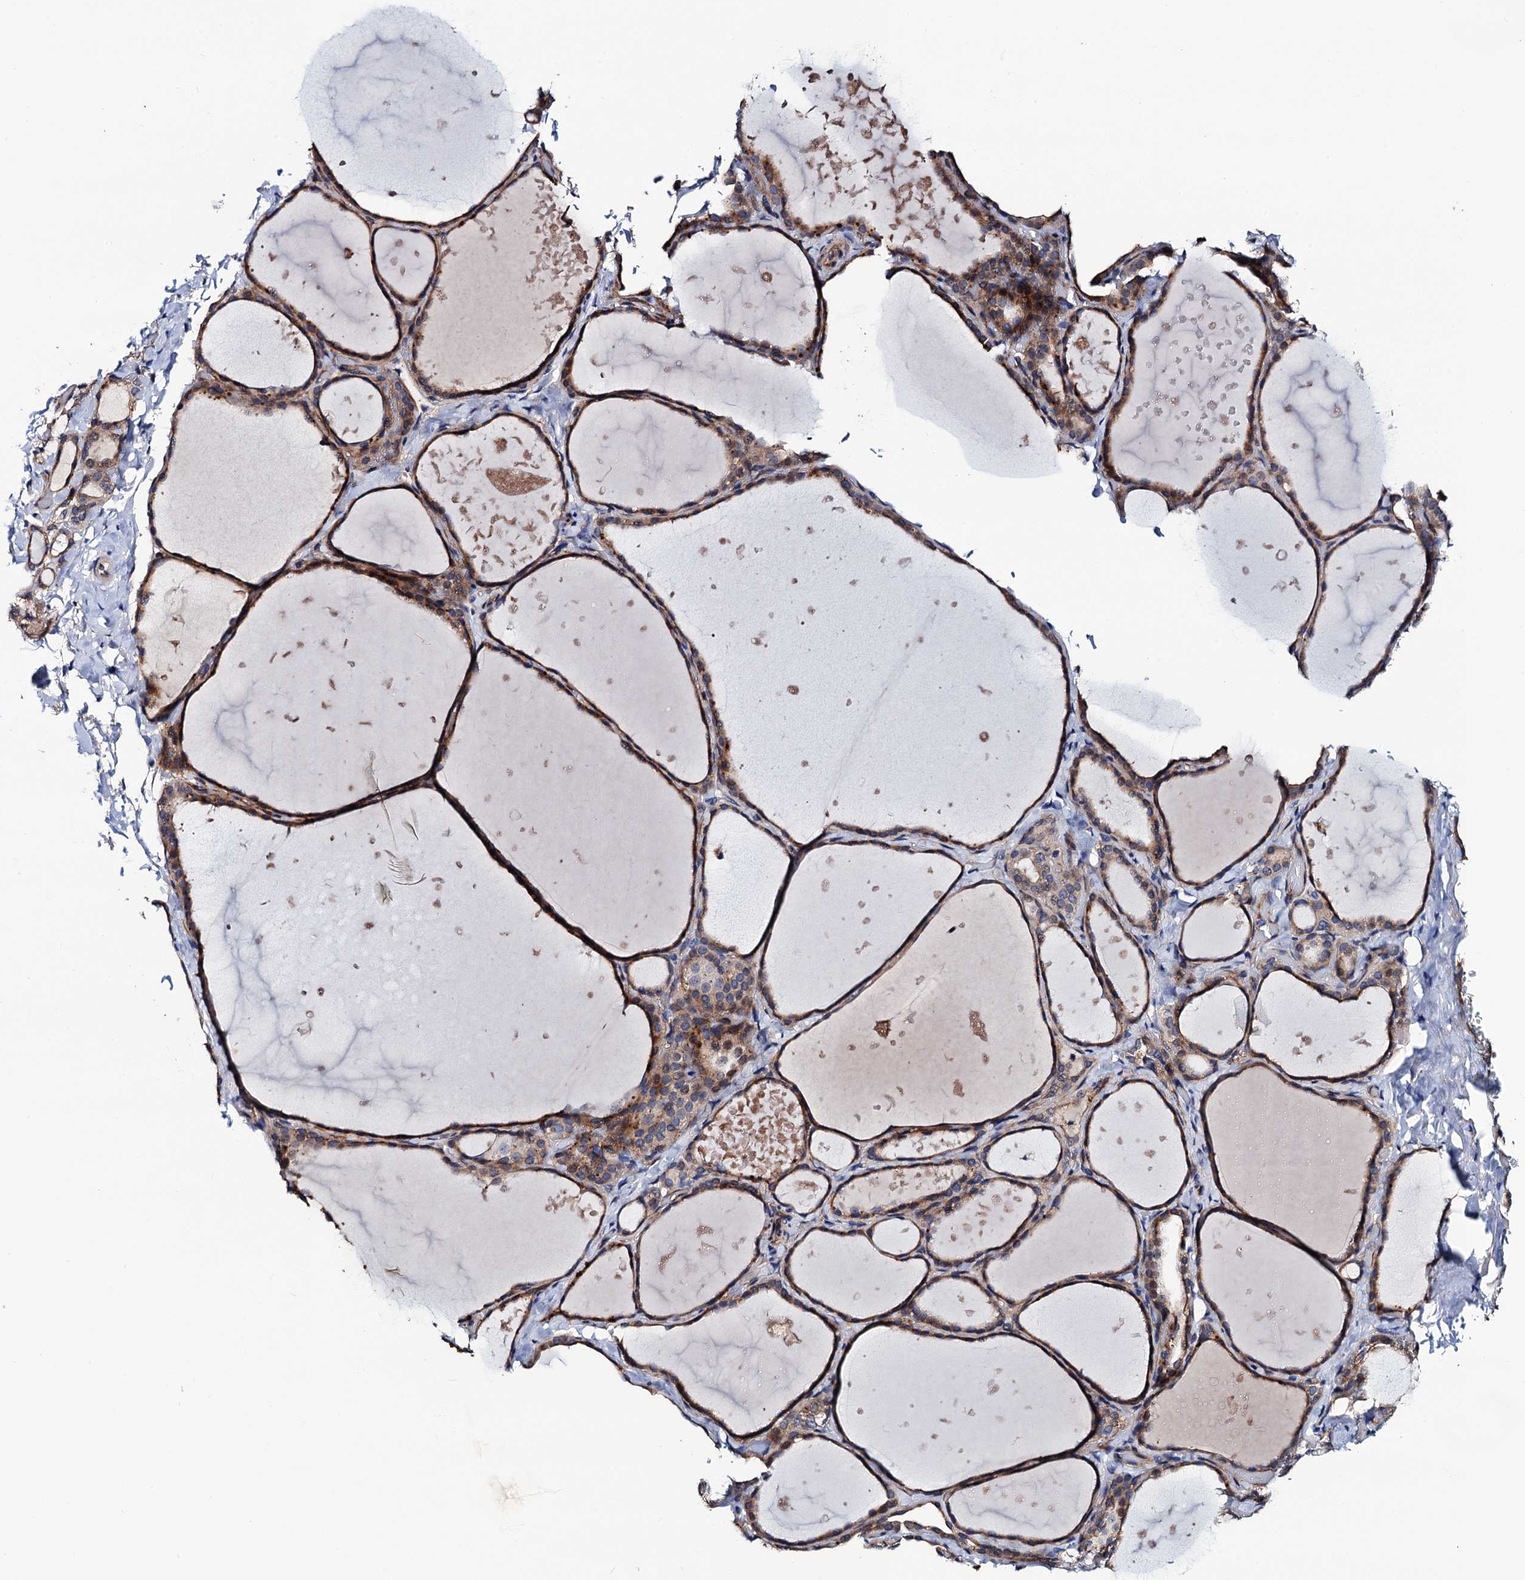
{"staining": {"intensity": "moderate", "quantity": ">75%", "location": "cytoplasmic/membranous"}, "tissue": "thyroid gland", "cell_type": "Glandular cells", "image_type": "normal", "snomed": [{"axis": "morphology", "description": "Normal tissue, NOS"}, {"axis": "topography", "description": "Thyroid gland"}], "caption": "Immunohistochemical staining of benign human thyroid gland displays moderate cytoplasmic/membranous protein staining in approximately >75% of glandular cells.", "gene": "TRMT112", "patient": {"sex": "female", "age": 44}}